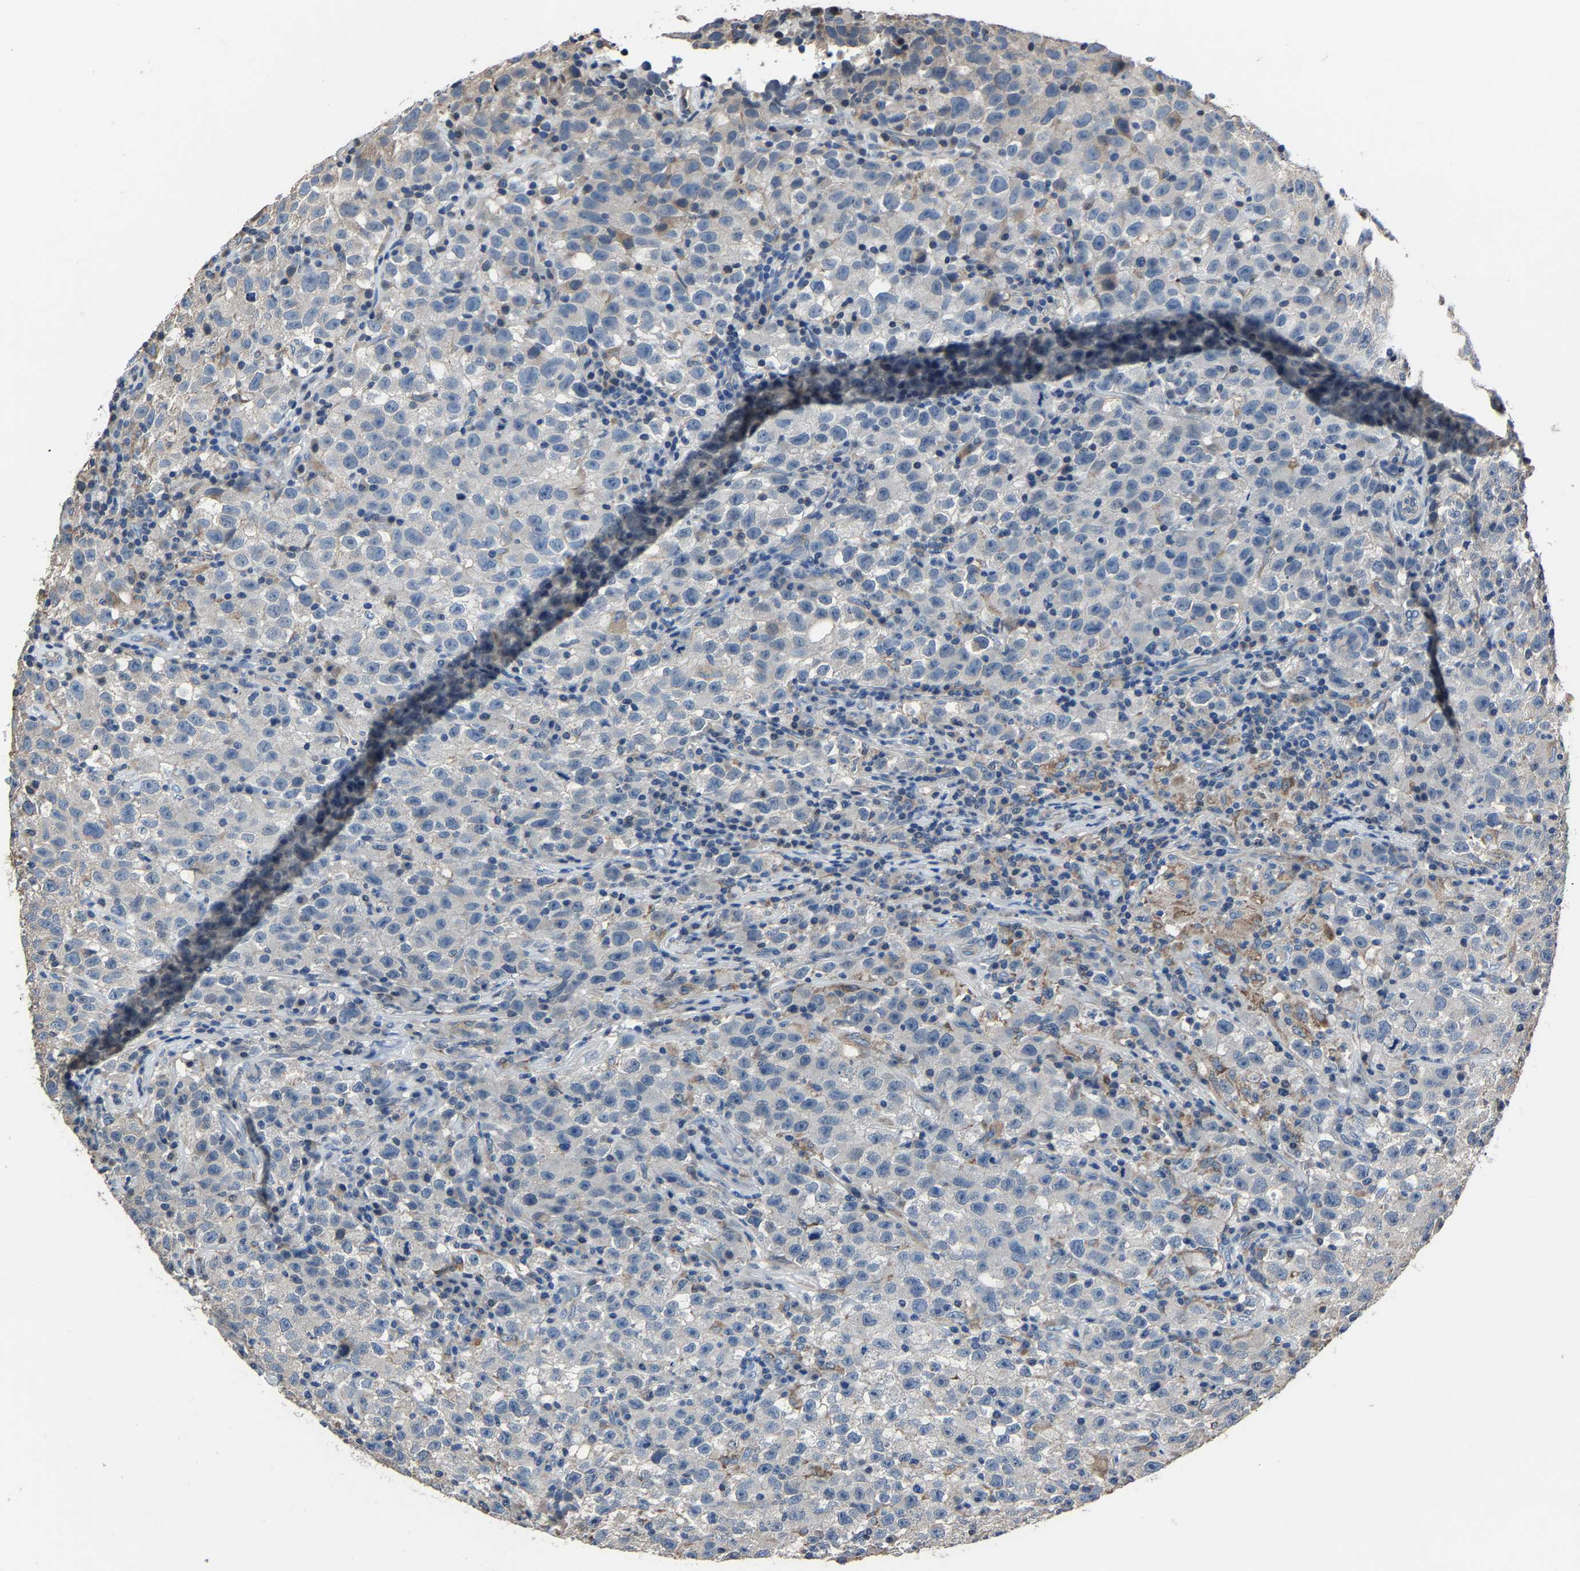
{"staining": {"intensity": "negative", "quantity": "none", "location": "none"}, "tissue": "testis cancer", "cell_type": "Tumor cells", "image_type": "cancer", "snomed": [{"axis": "morphology", "description": "Seminoma, NOS"}, {"axis": "topography", "description": "Testis"}], "caption": "This micrograph is of testis cancer stained with IHC to label a protein in brown with the nuclei are counter-stained blue. There is no expression in tumor cells.", "gene": "STRBP", "patient": {"sex": "male", "age": 22}}